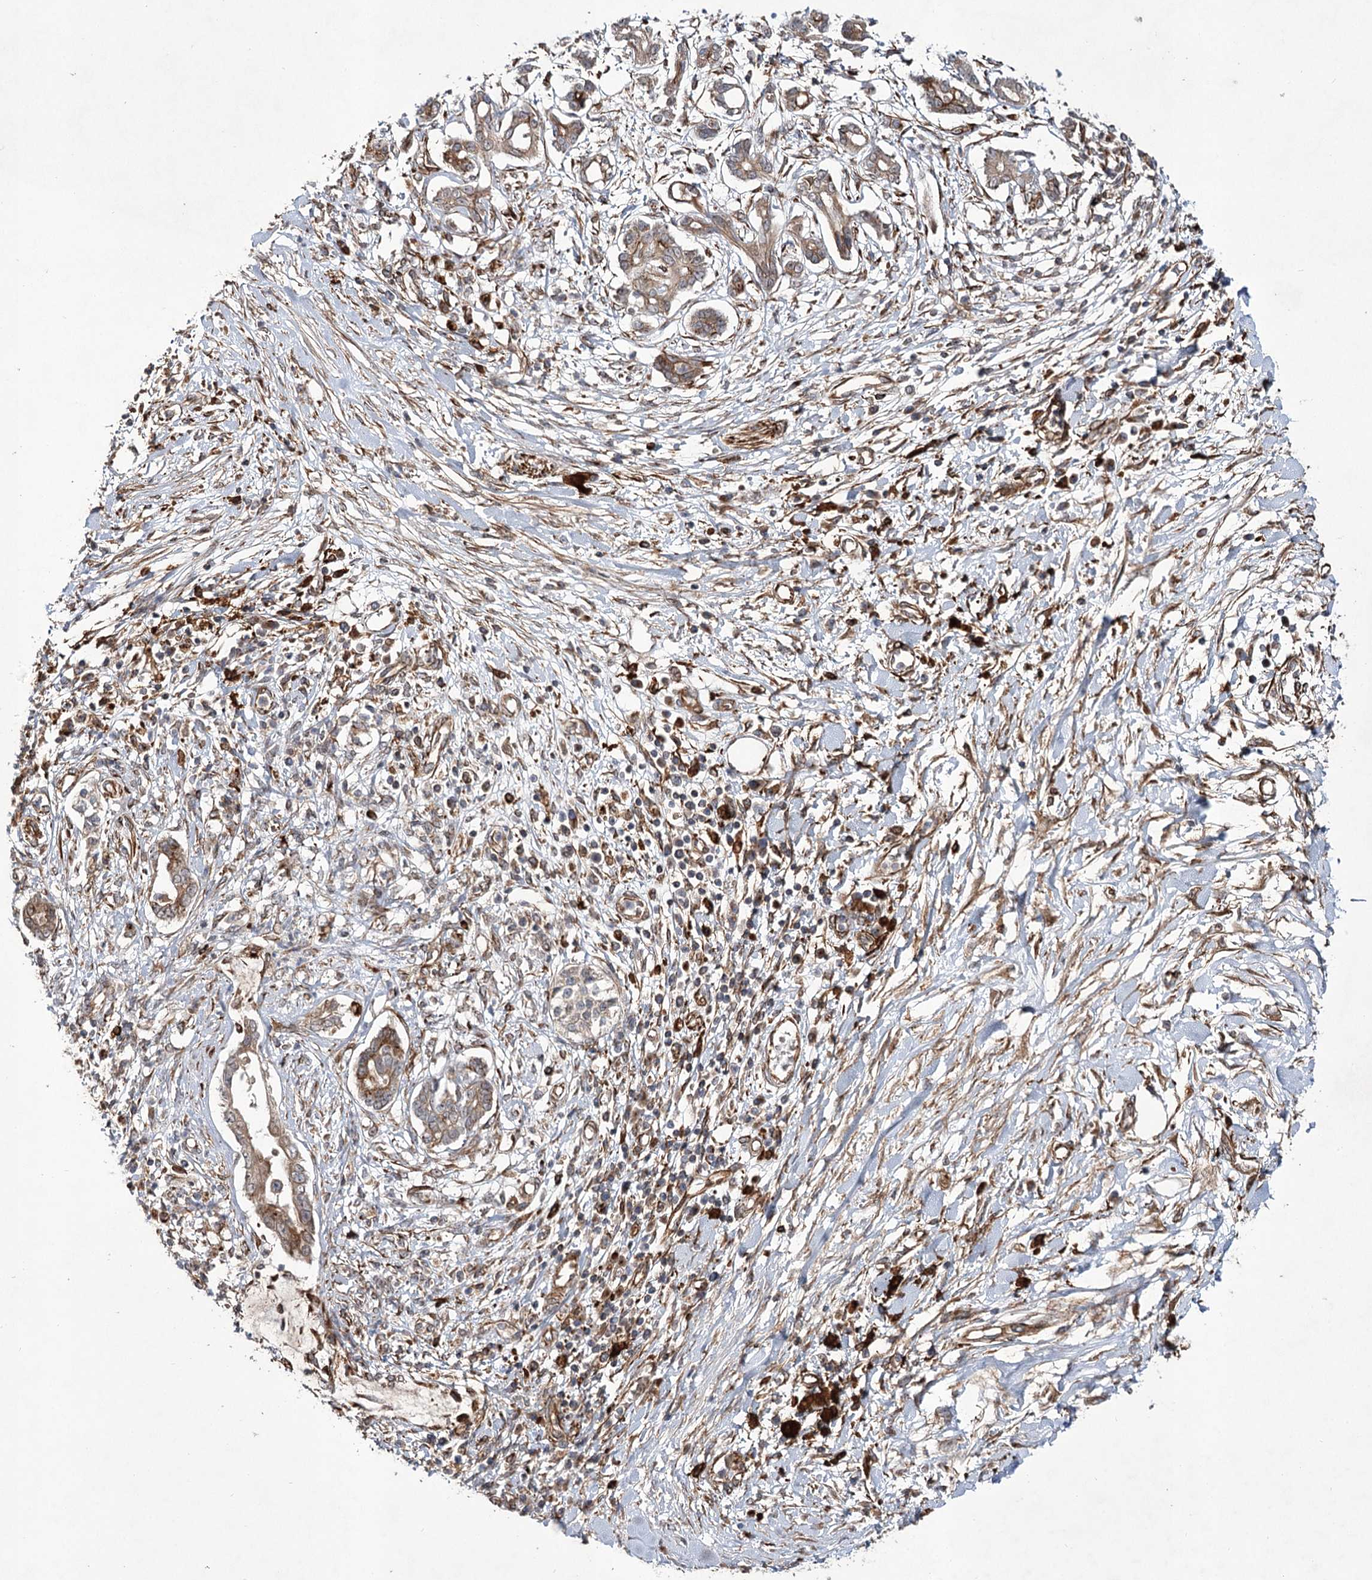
{"staining": {"intensity": "weak", "quantity": "25%-75%", "location": "cytoplasmic/membranous"}, "tissue": "pancreatic cancer", "cell_type": "Tumor cells", "image_type": "cancer", "snomed": [{"axis": "morphology", "description": "Adenocarcinoma, NOS"}, {"axis": "topography", "description": "Pancreas"}], "caption": "An image of human adenocarcinoma (pancreatic) stained for a protein shows weak cytoplasmic/membranous brown staining in tumor cells.", "gene": "DPEP2", "patient": {"sex": "female", "age": 56}}